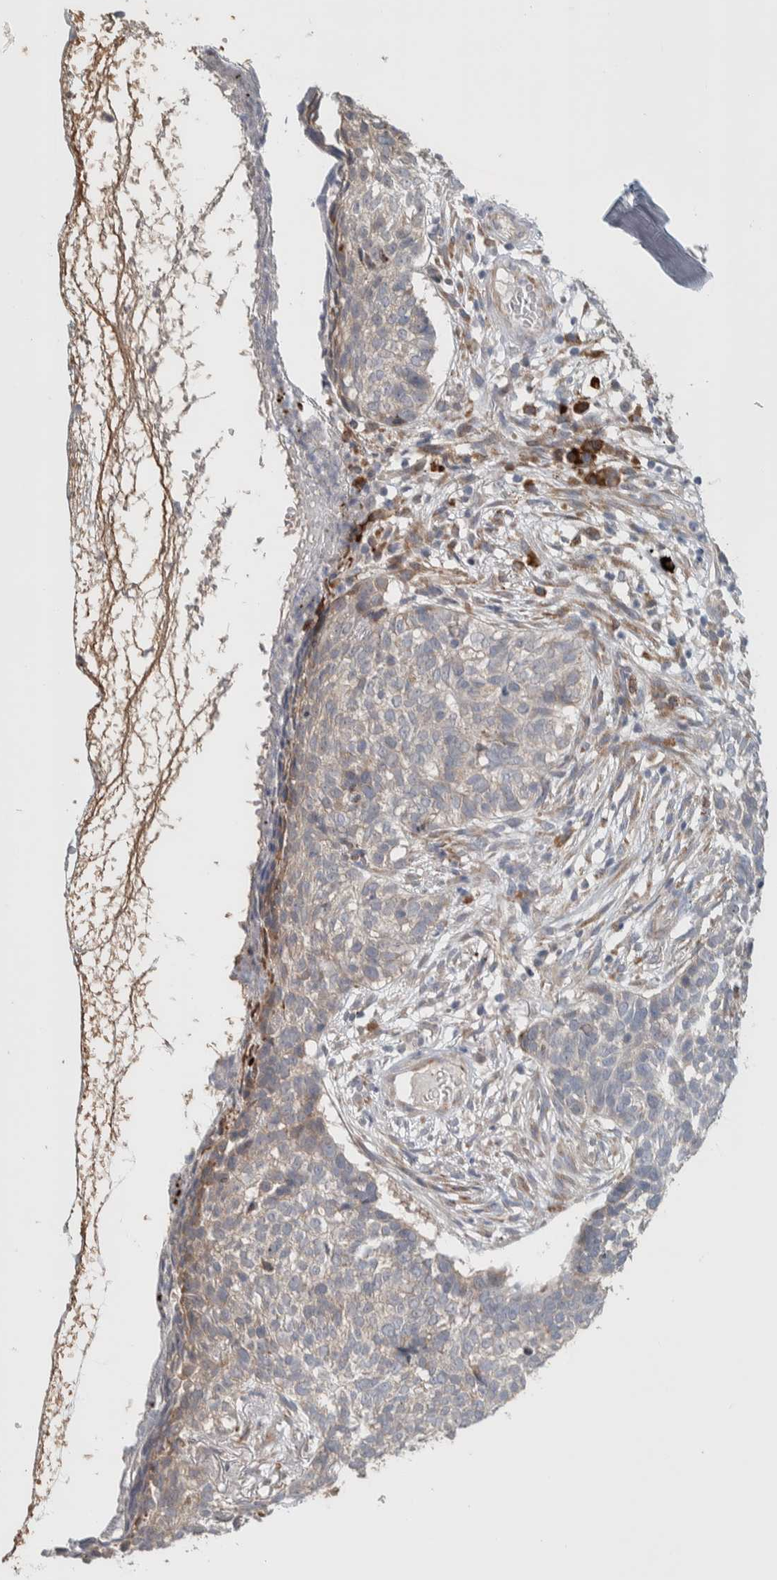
{"staining": {"intensity": "negative", "quantity": "none", "location": "none"}, "tissue": "skin cancer", "cell_type": "Tumor cells", "image_type": "cancer", "snomed": [{"axis": "morphology", "description": "Basal cell carcinoma"}, {"axis": "topography", "description": "Skin"}], "caption": "A photomicrograph of skin cancer (basal cell carcinoma) stained for a protein shows no brown staining in tumor cells.", "gene": "ADCY8", "patient": {"sex": "male", "age": 85}}